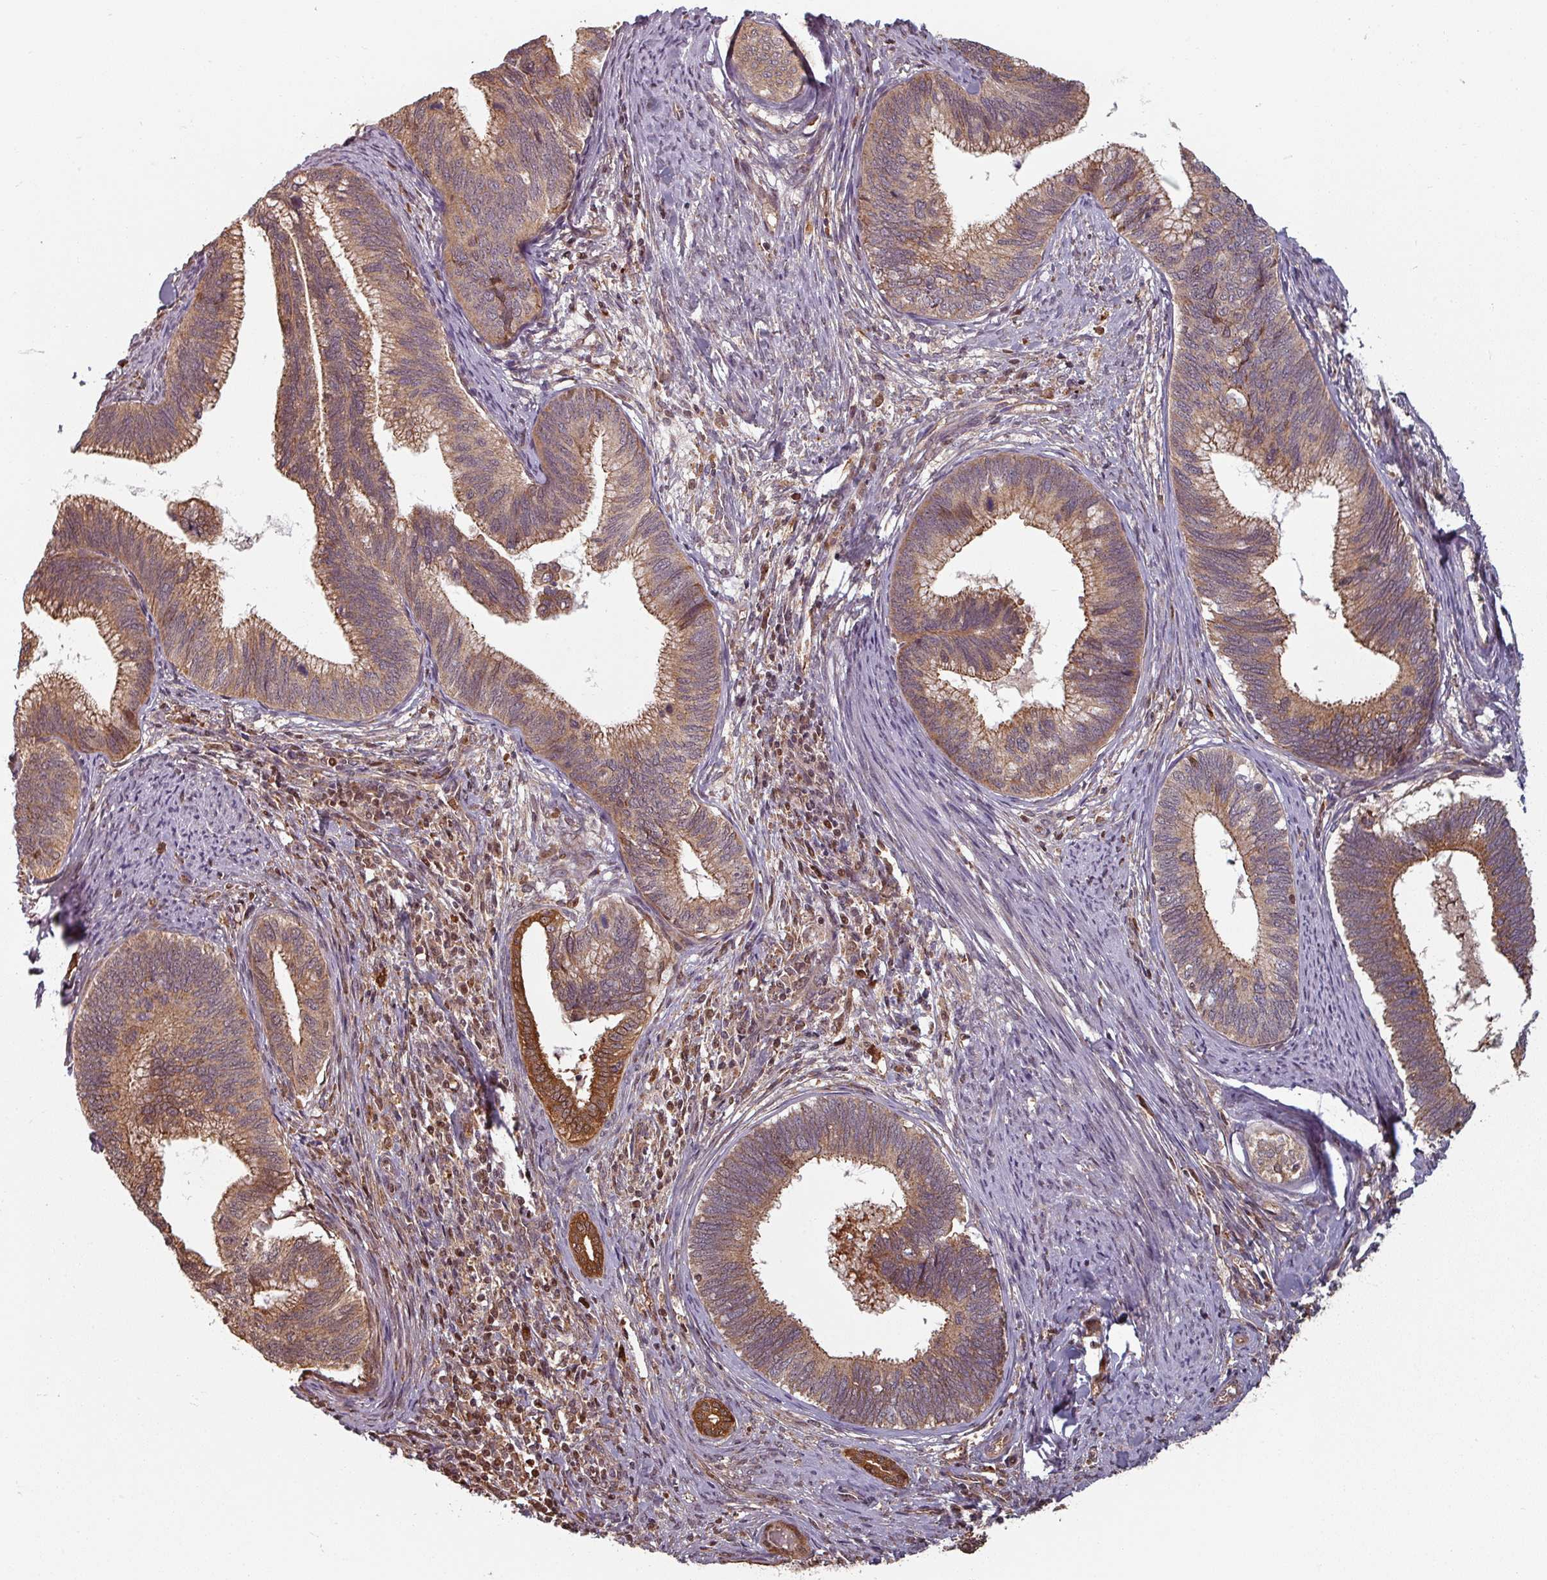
{"staining": {"intensity": "moderate", "quantity": ">75%", "location": "cytoplasmic/membranous"}, "tissue": "cervical cancer", "cell_type": "Tumor cells", "image_type": "cancer", "snomed": [{"axis": "morphology", "description": "Adenocarcinoma, NOS"}, {"axis": "topography", "description": "Cervix"}], "caption": "The micrograph displays a brown stain indicating the presence of a protein in the cytoplasmic/membranous of tumor cells in cervical adenocarcinoma. The protein is shown in brown color, while the nuclei are stained blue.", "gene": "EID1", "patient": {"sex": "female", "age": 42}}